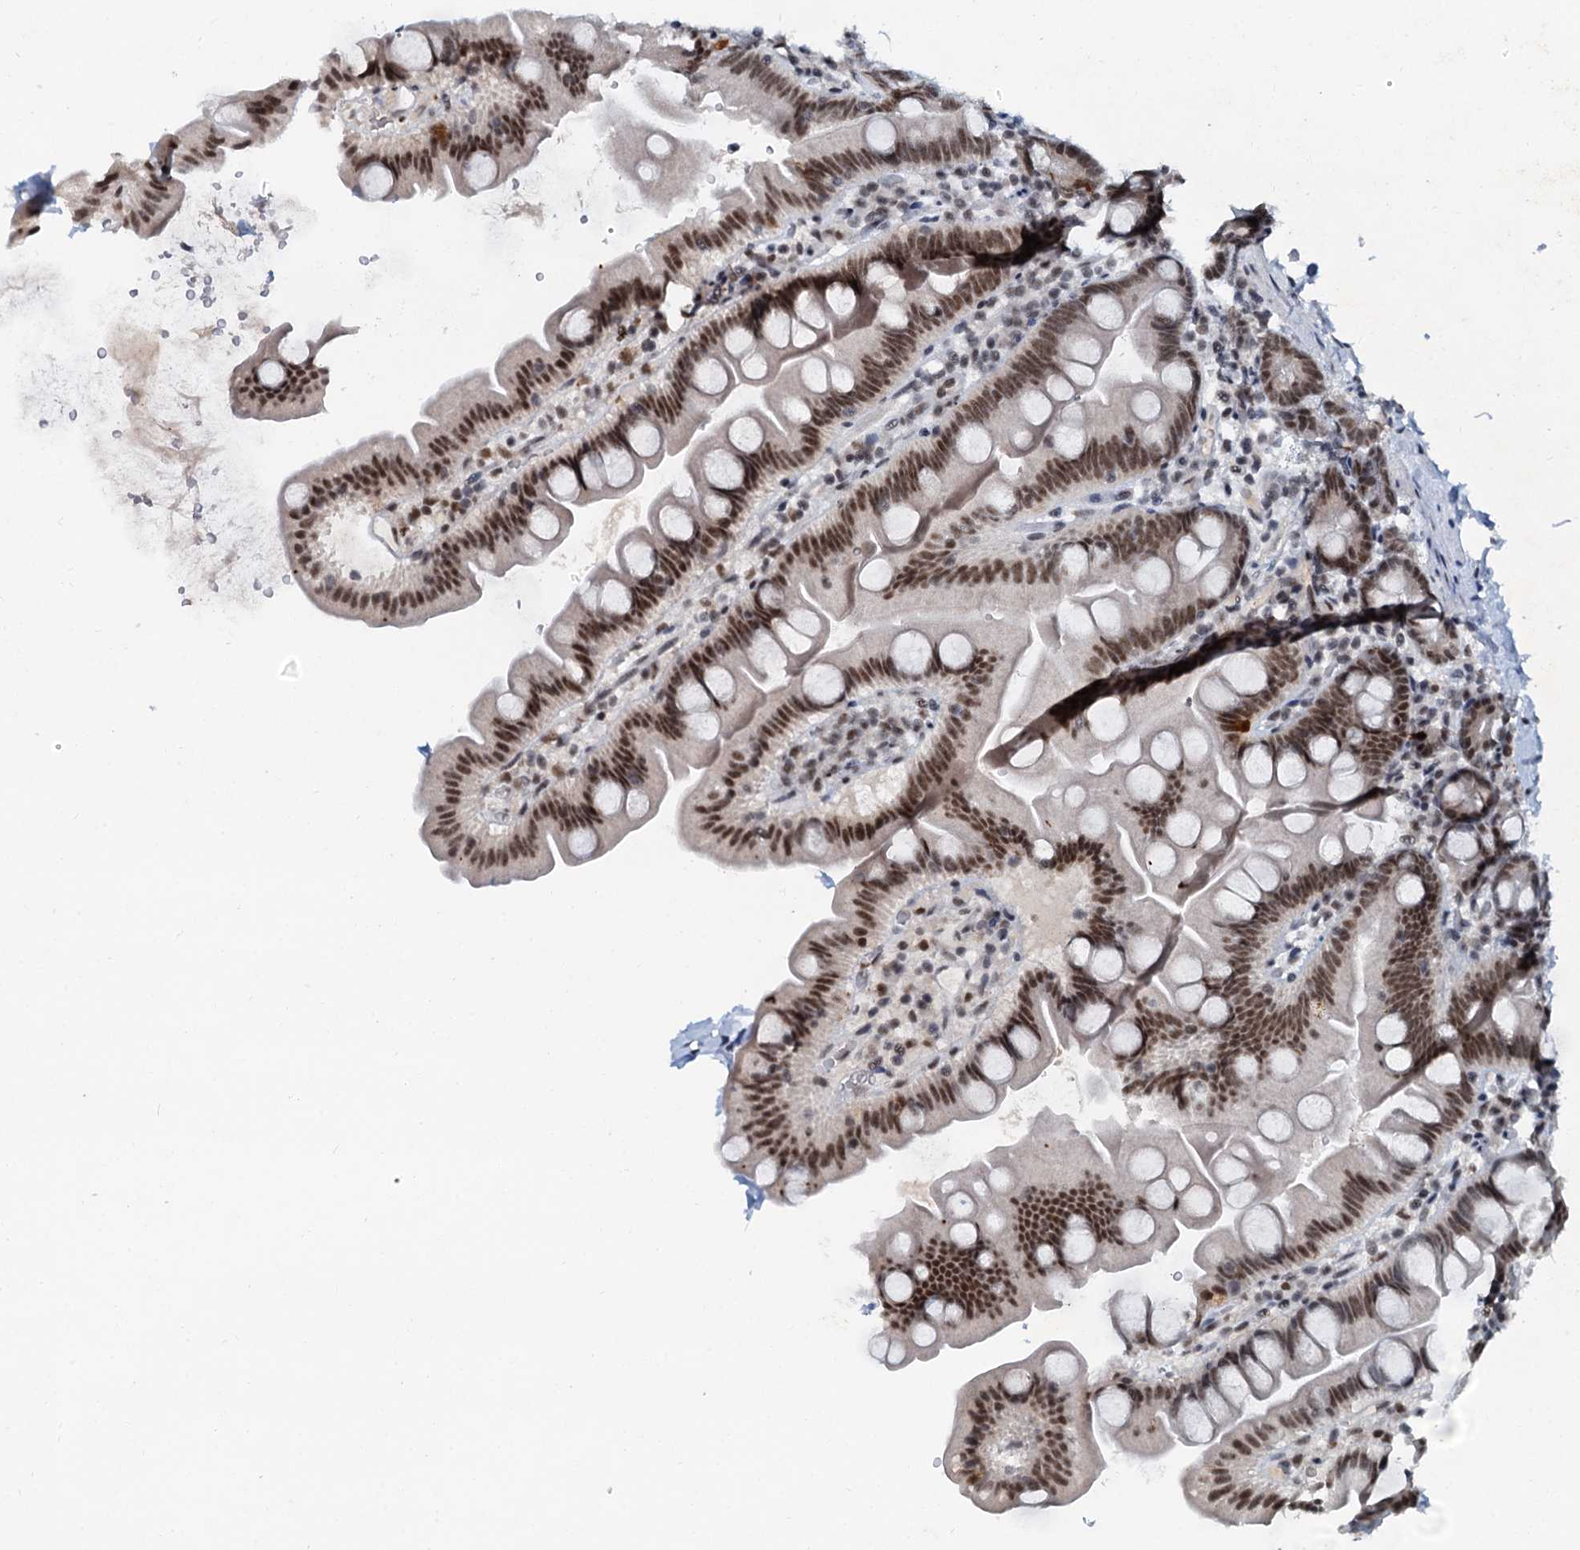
{"staining": {"intensity": "moderate", "quantity": ">75%", "location": "nuclear"}, "tissue": "small intestine", "cell_type": "Glandular cells", "image_type": "normal", "snomed": [{"axis": "morphology", "description": "Normal tissue, NOS"}, {"axis": "topography", "description": "Small intestine"}], "caption": "A micrograph showing moderate nuclear positivity in approximately >75% of glandular cells in benign small intestine, as visualized by brown immunohistochemical staining.", "gene": "SNRPD1", "patient": {"sex": "female", "age": 68}}